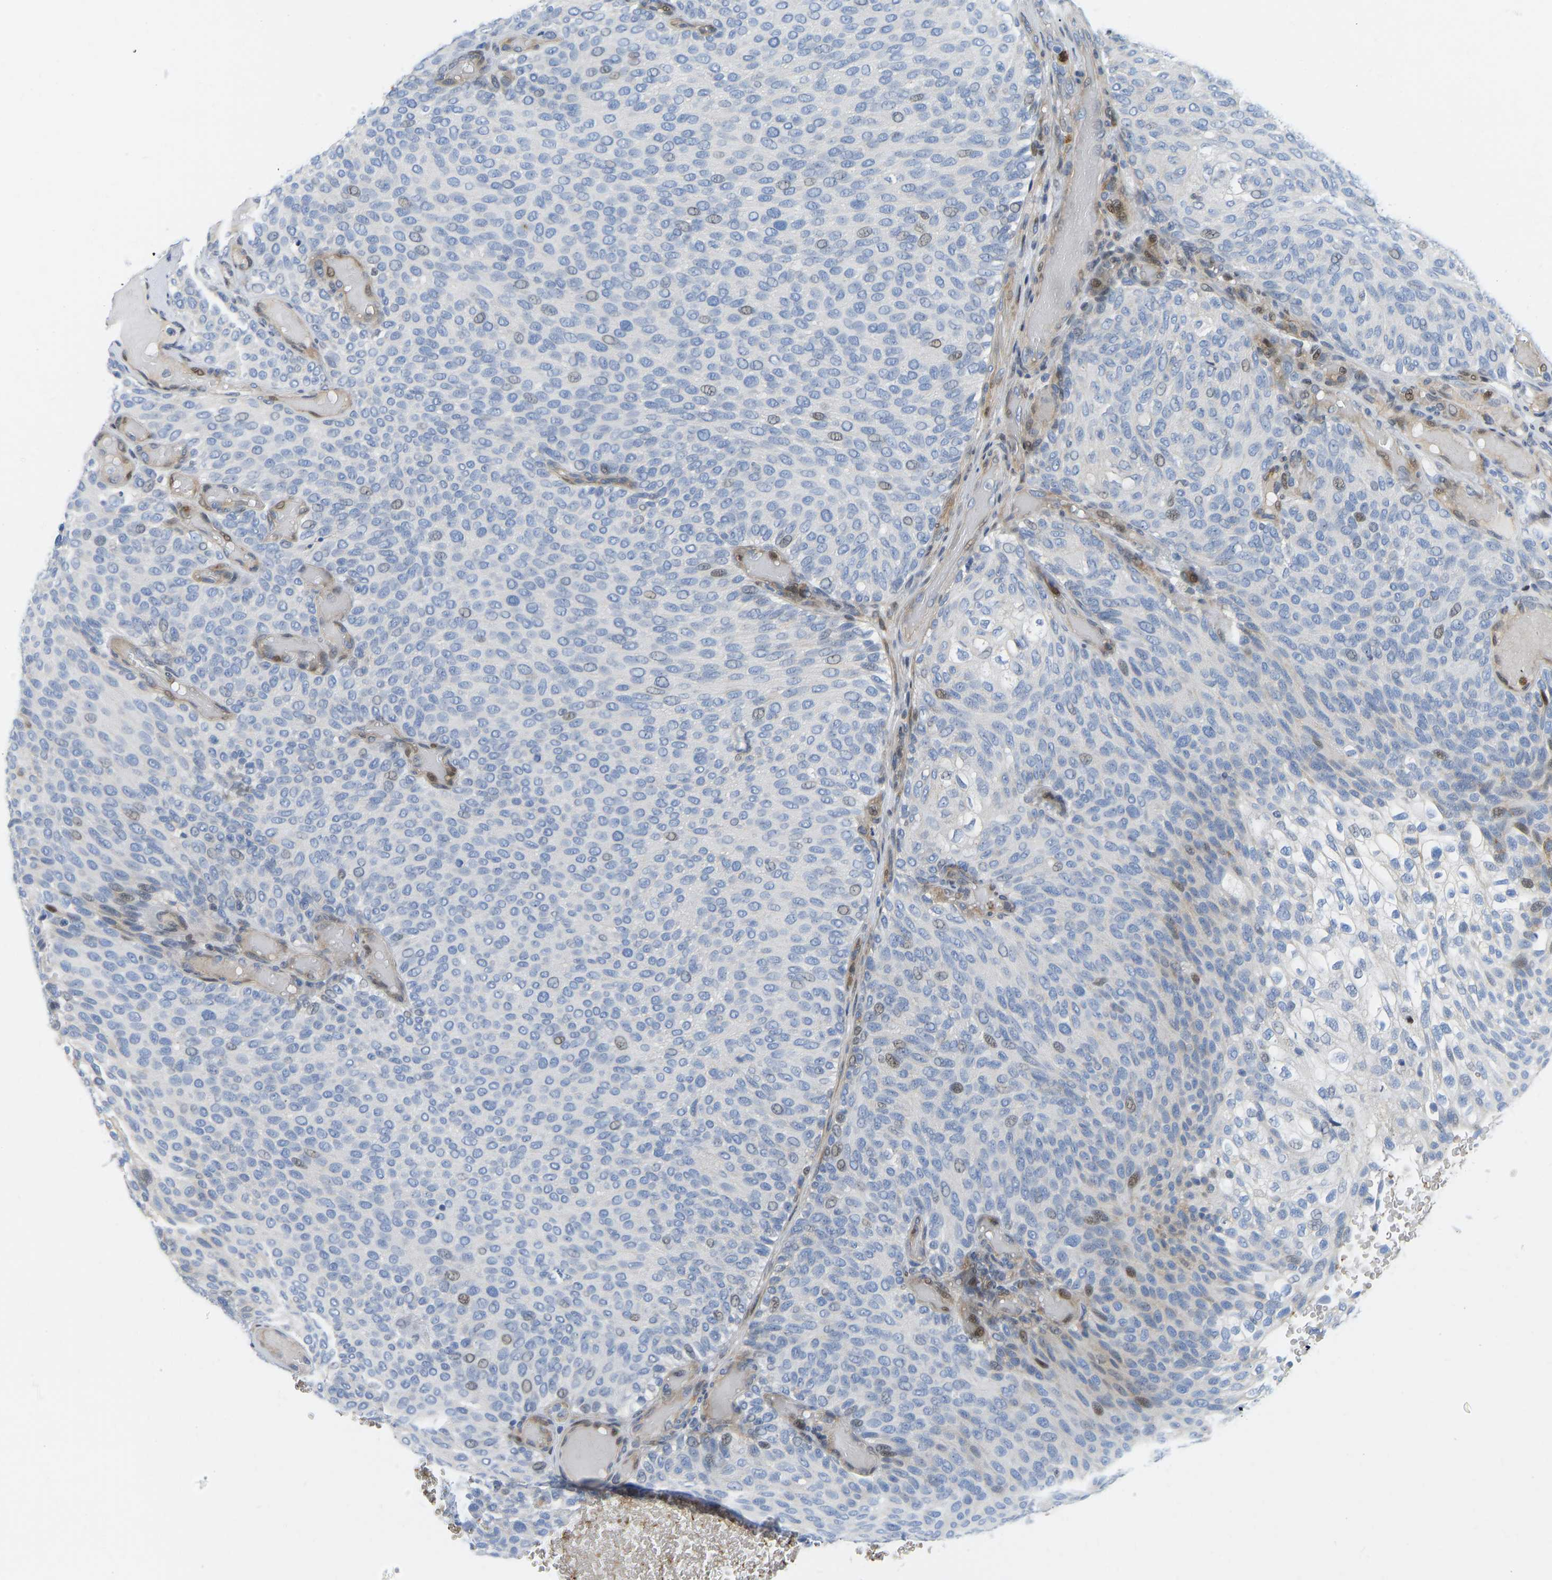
{"staining": {"intensity": "moderate", "quantity": "<25%", "location": "nuclear"}, "tissue": "urothelial cancer", "cell_type": "Tumor cells", "image_type": "cancer", "snomed": [{"axis": "morphology", "description": "Urothelial carcinoma, Low grade"}, {"axis": "topography", "description": "Urinary bladder"}], "caption": "Immunohistochemistry micrograph of urothelial carcinoma (low-grade) stained for a protein (brown), which shows low levels of moderate nuclear staining in about <25% of tumor cells.", "gene": "HDAC5", "patient": {"sex": "male", "age": 78}}